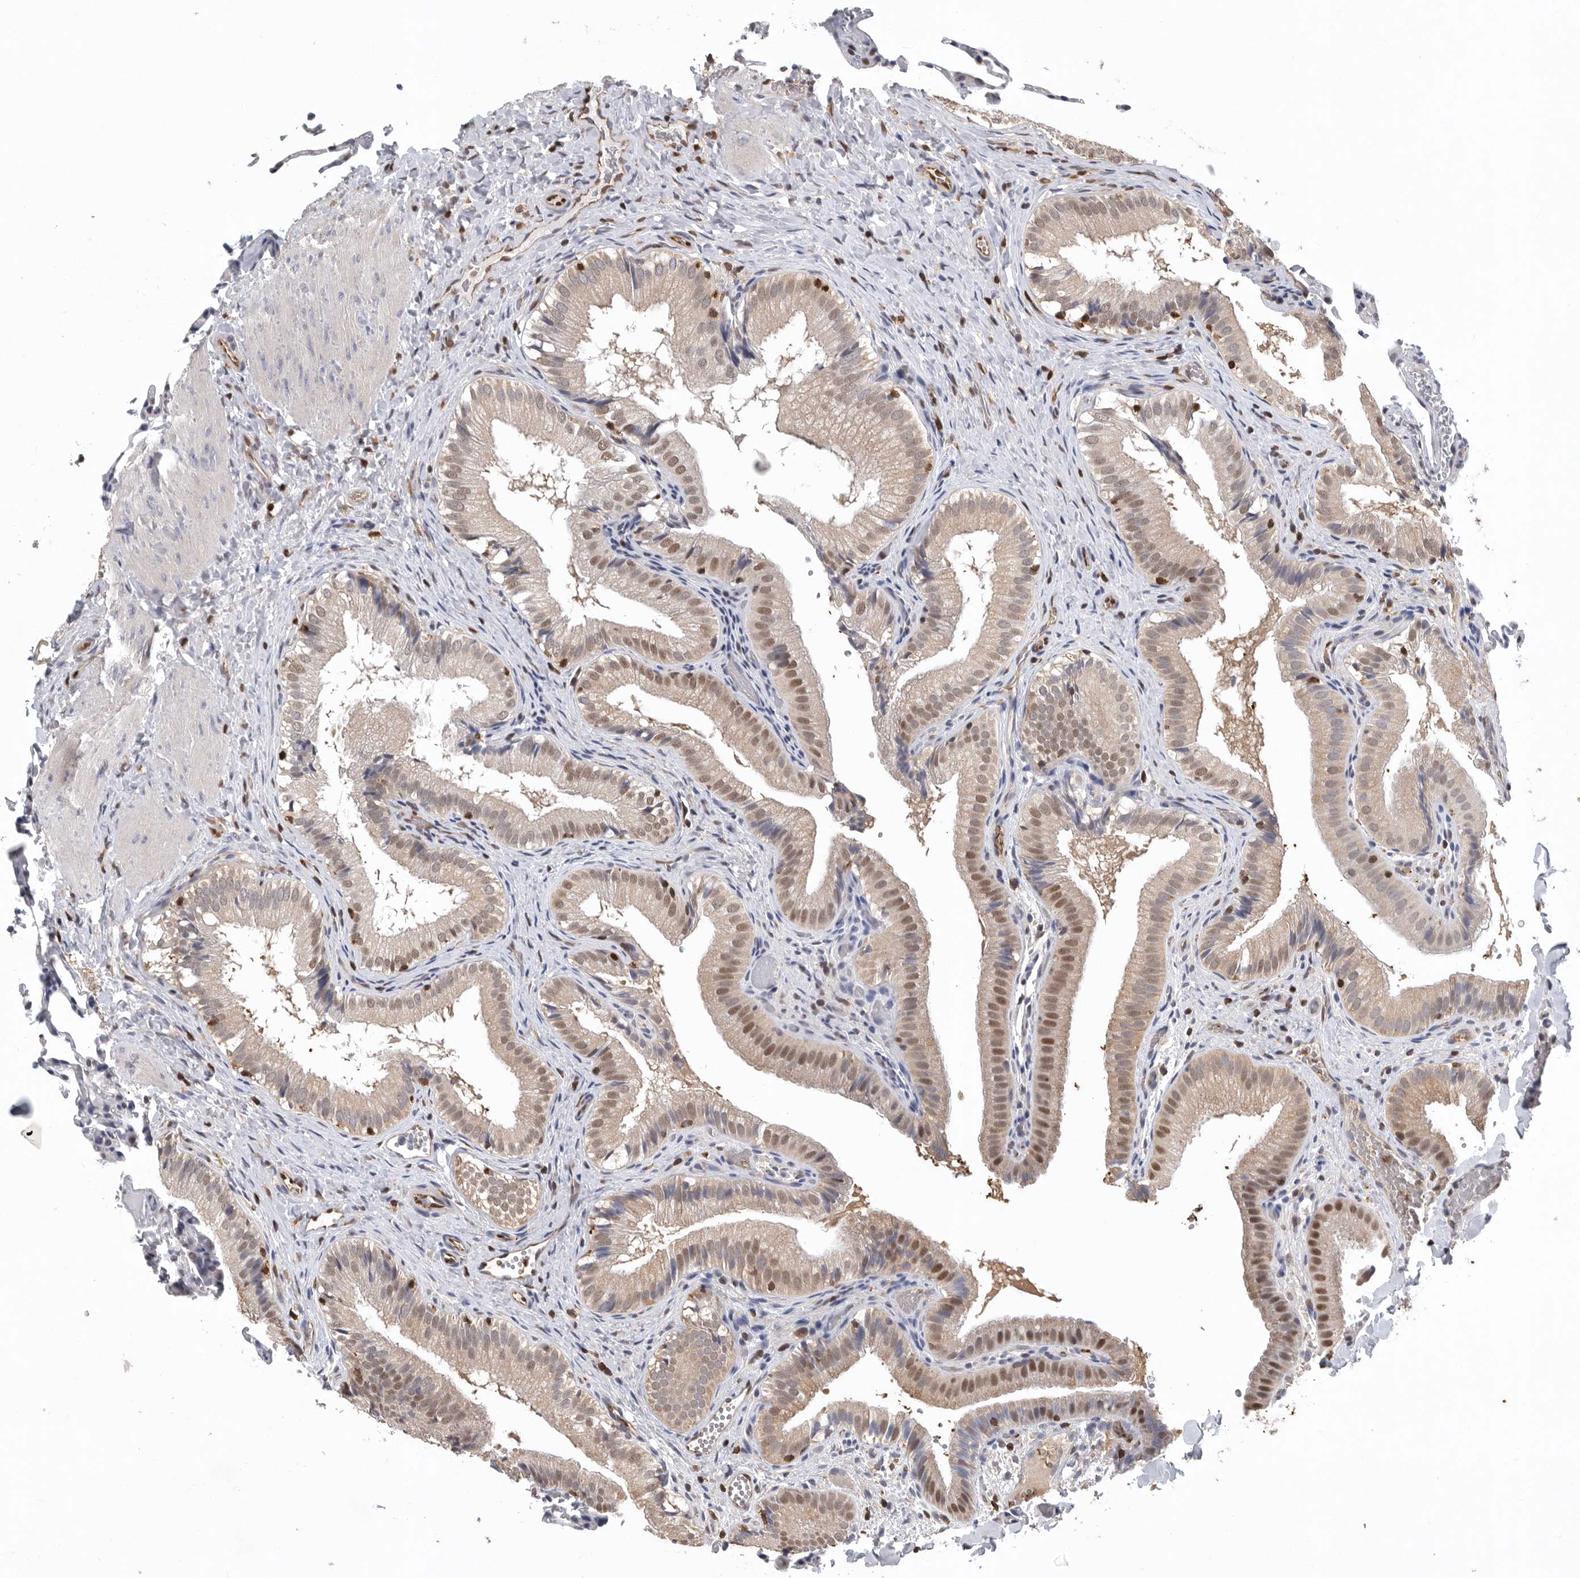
{"staining": {"intensity": "moderate", "quantity": "25%-75%", "location": "nuclear"}, "tissue": "gallbladder", "cell_type": "Glandular cells", "image_type": "normal", "snomed": [{"axis": "morphology", "description": "Normal tissue, NOS"}, {"axis": "topography", "description": "Gallbladder"}], "caption": "Normal gallbladder displays moderate nuclear staining in about 25%-75% of glandular cells.", "gene": "PDCD4", "patient": {"sex": "female", "age": 30}}